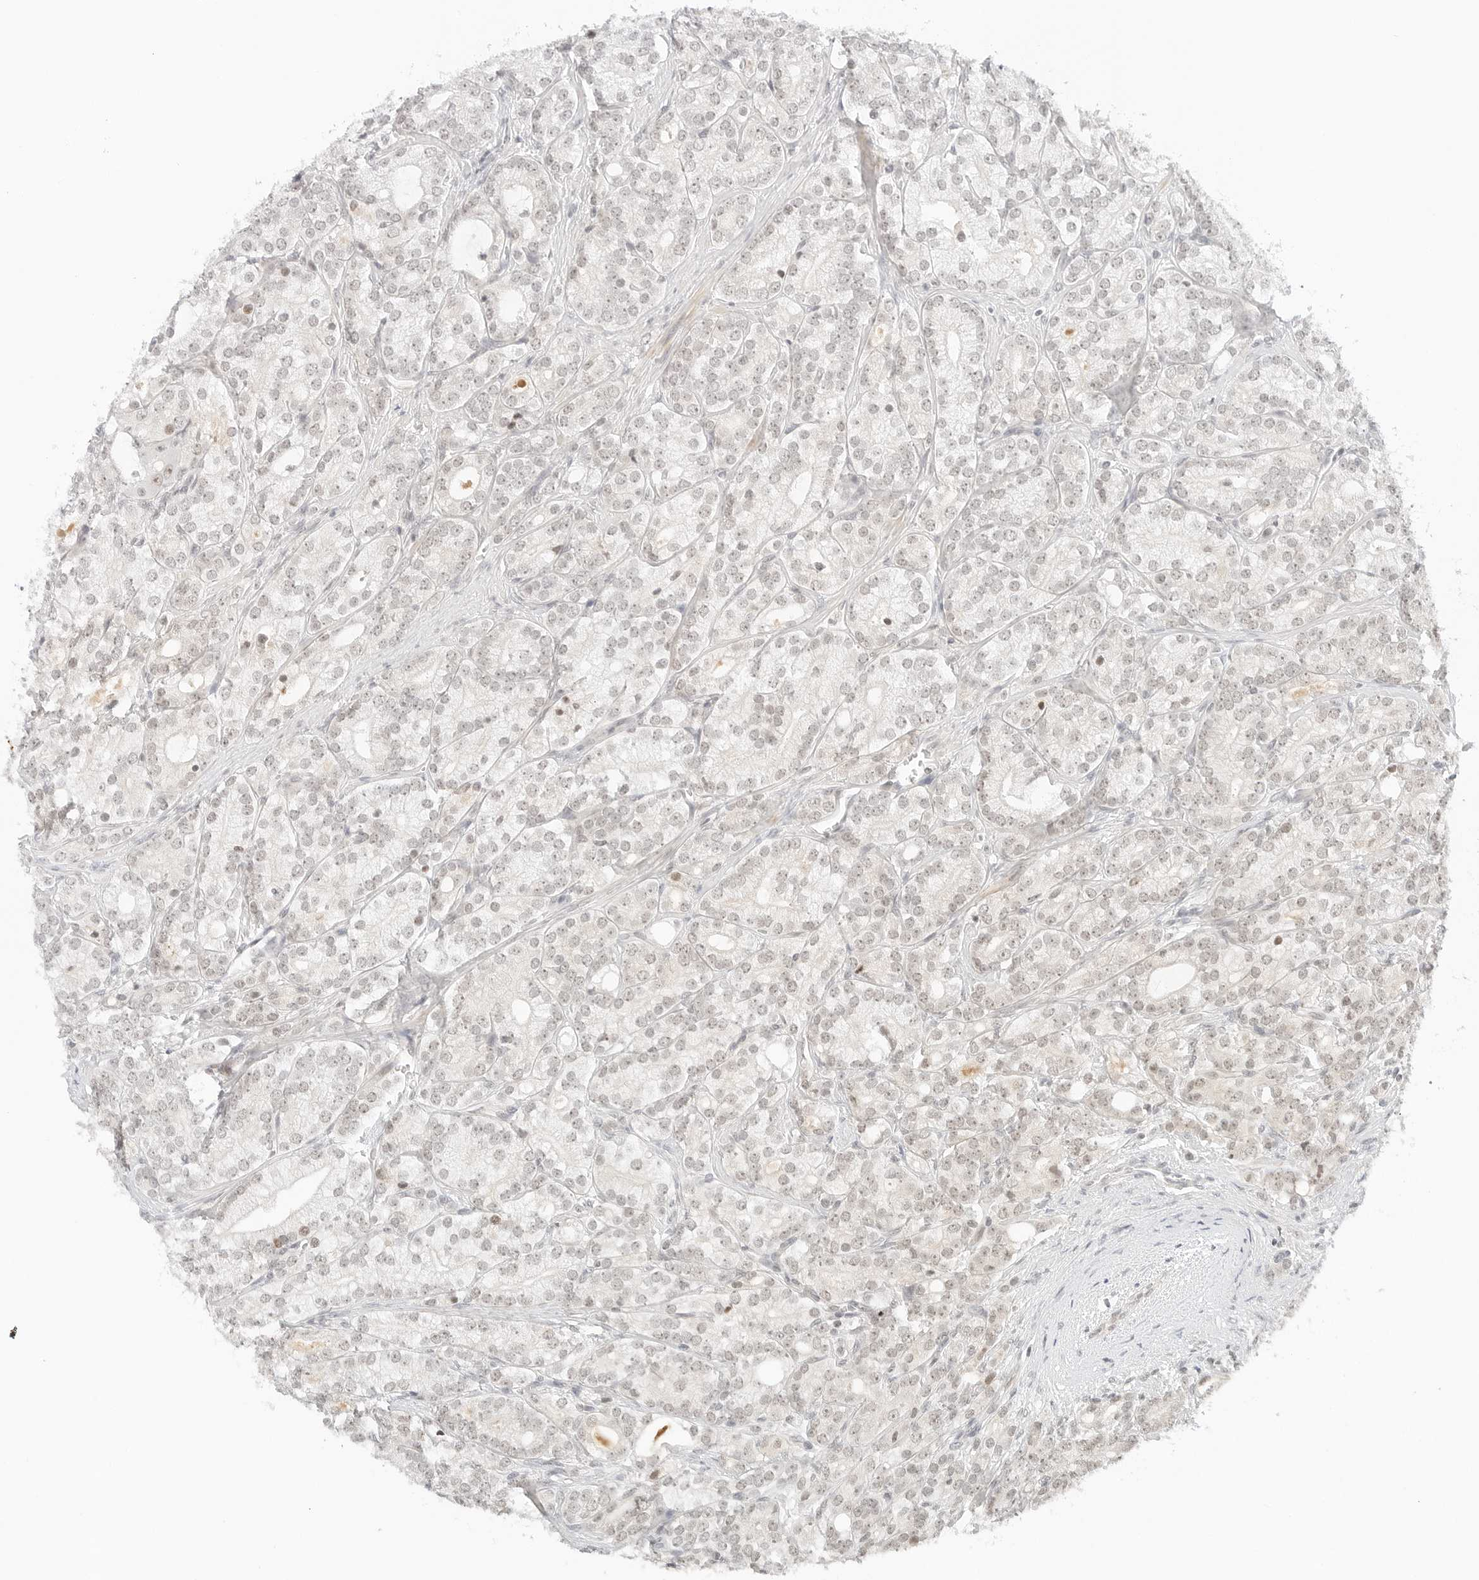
{"staining": {"intensity": "weak", "quantity": "<25%", "location": "nuclear"}, "tissue": "prostate cancer", "cell_type": "Tumor cells", "image_type": "cancer", "snomed": [{"axis": "morphology", "description": "Adenocarcinoma, High grade"}, {"axis": "topography", "description": "Prostate"}], "caption": "IHC micrograph of adenocarcinoma (high-grade) (prostate) stained for a protein (brown), which shows no expression in tumor cells. (Stains: DAB (3,3'-diaminobenzidine) IHC with hematoxylin counter stain, Microscopy: brightfield microscopy at high magnification).", "gene": "NEO1", "patient": {"sex": "male", "age": 57}}